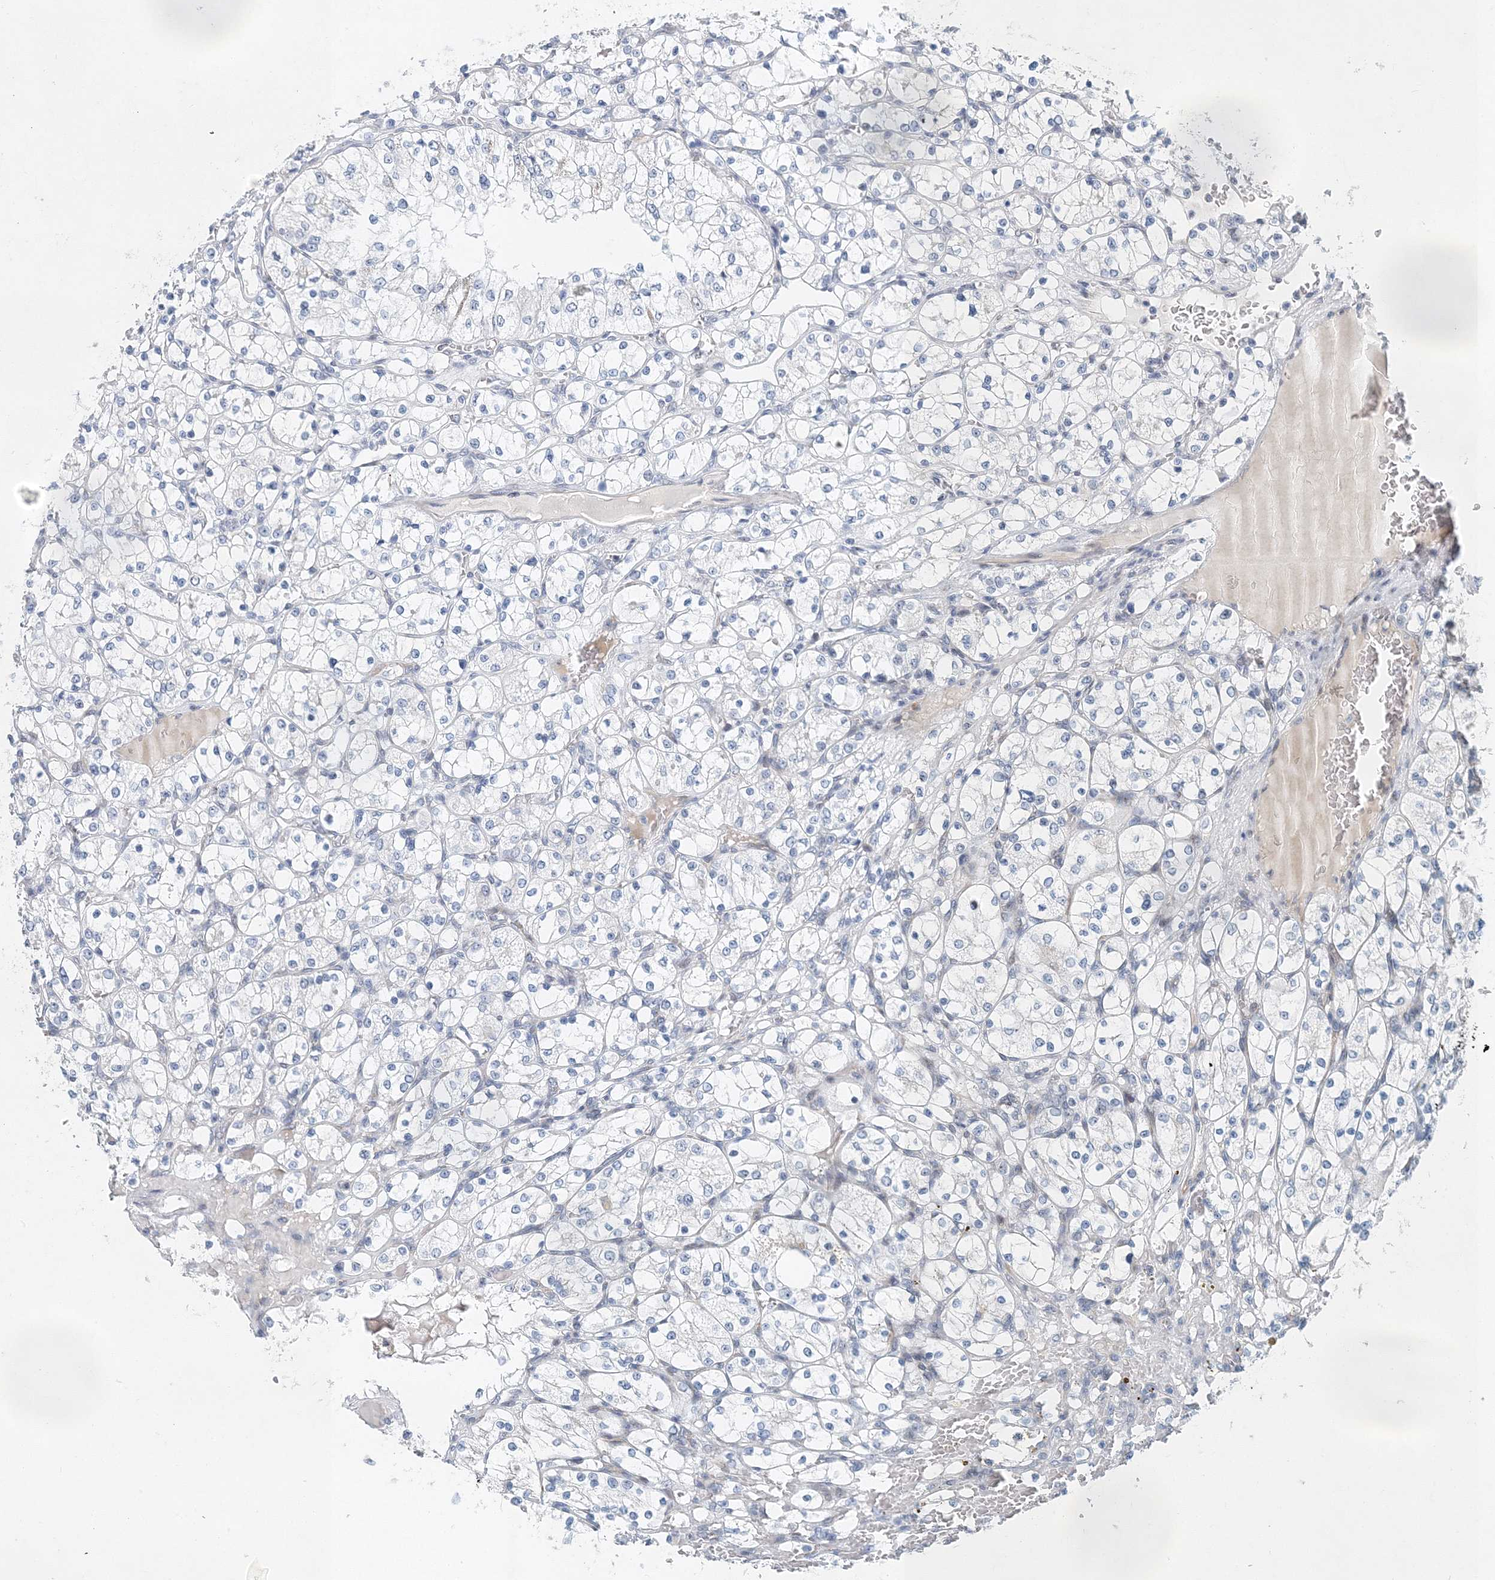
{"staining": {"intensity": "weak", "quantity": "<25%", "location": "cytoplasmic/membranous"}, "tissue": "renal cancer", "cell_type": "Tumor cells", "image_type": "cancer", "snomed": [{"axis": "morphology", "description": "Adenocarcinoma, NOS"}, {"axis": "topography", "description": "Kidney"}], "caption": "This is an immunohistochemistry (IHC) photomicrograph of renal cancer. There is no positivity in tumor cells.", "gene": "UIMC1", "patient": {"sex": "female", "age": 69}}